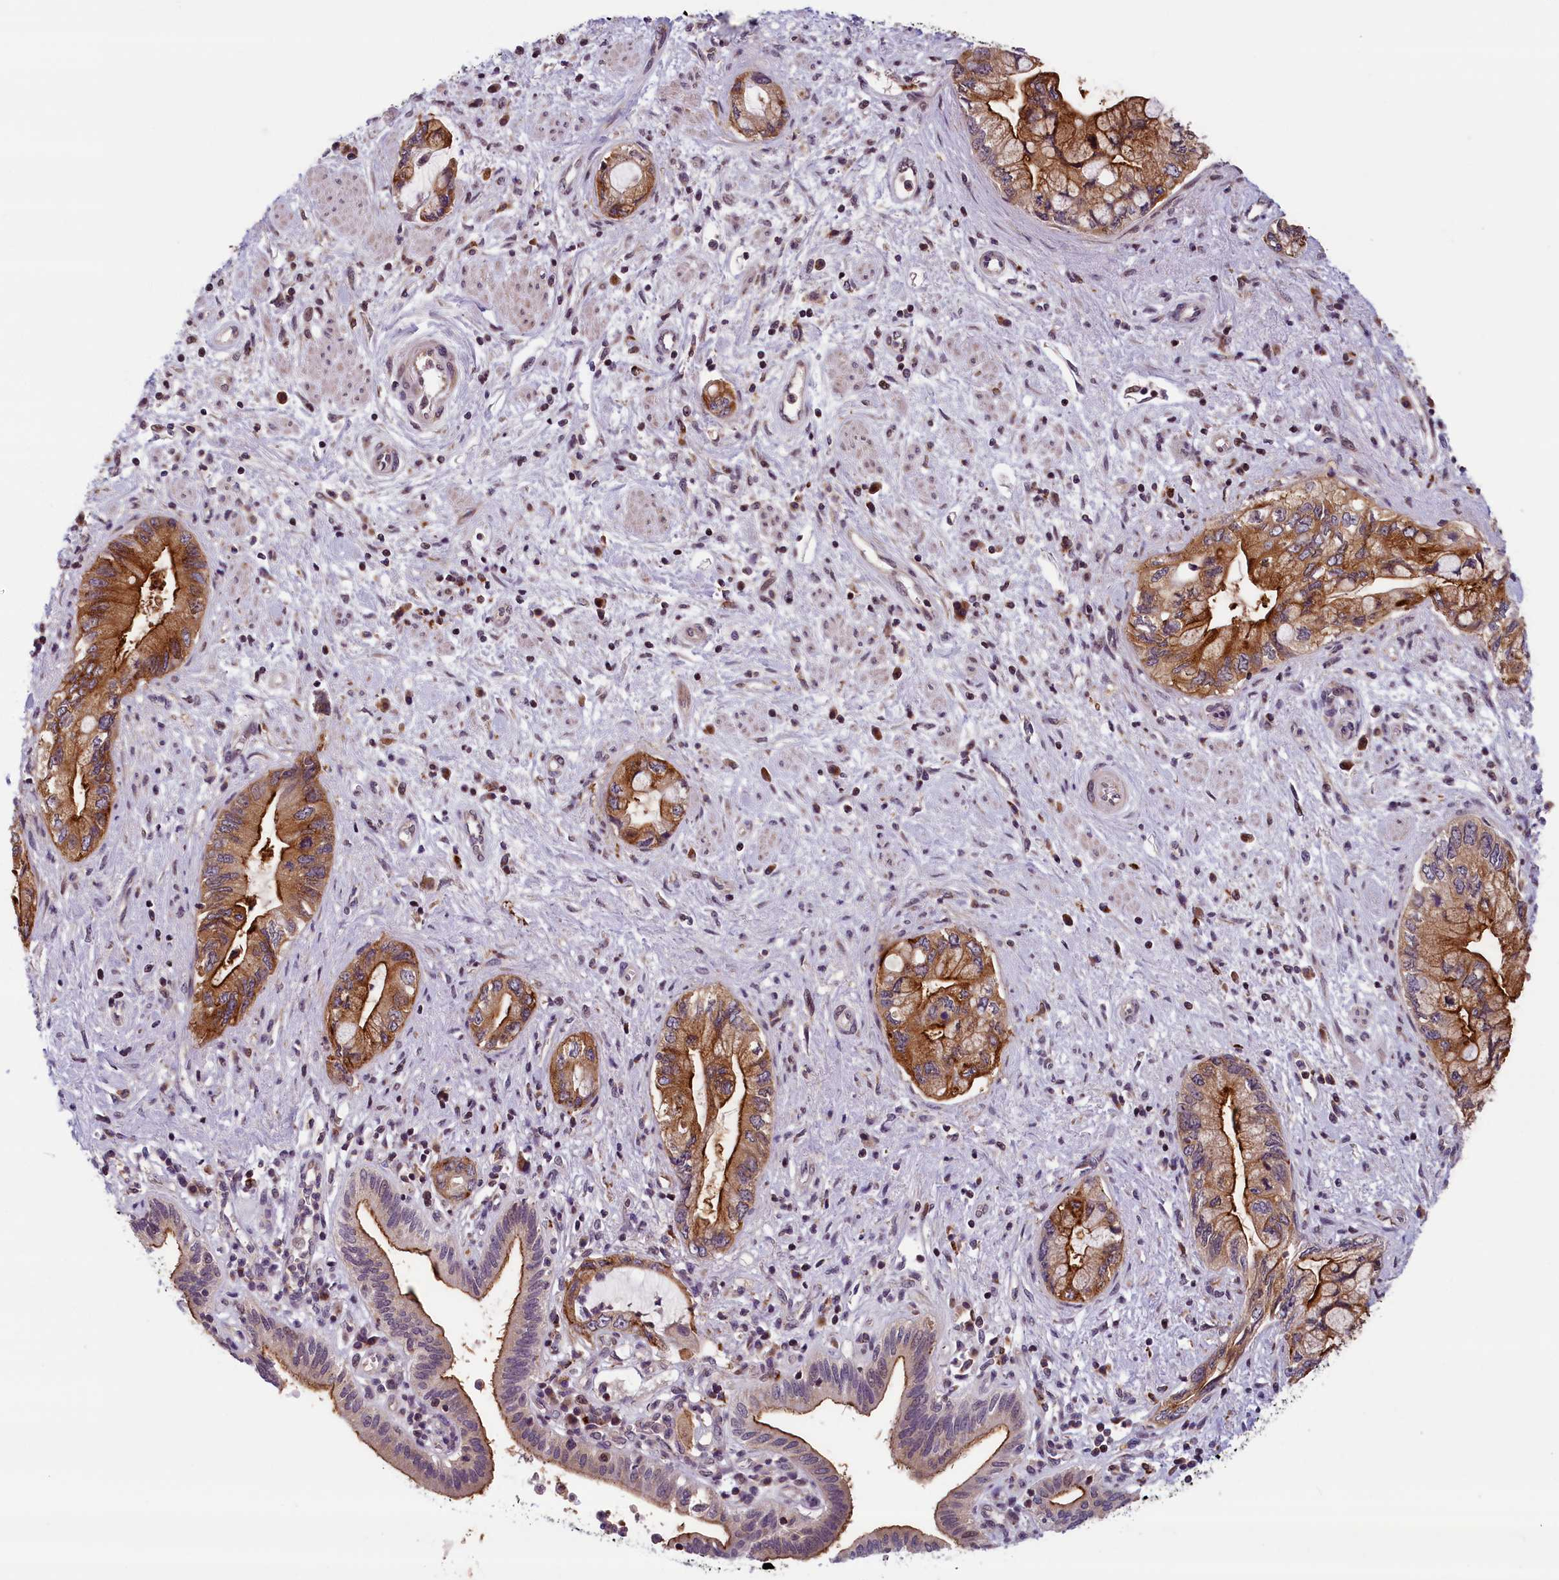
{"staining": {"intensity": "strong", "quantity": "25%-75%", "location": "cytoplasmic/membranous"}, "tissue": "pancreatic cancer", "cell_type": "Tumor cells", "image_type": "cancer", "snomed": [{"axis": "morphology", "description": "Adenocarcinoma, NOS"}, {"axis": "topography", "description": "Pancreas"}], "caption": "Strong cytoplasmic/membranous protein positivity is identified in about 25%-75% of tumor cells in pancreatic cancer. (Brightfield microscopy of DAB IHC at high magnification).", "gene": "KCNK6", "patient": {"sex": "female", "age": 73}}